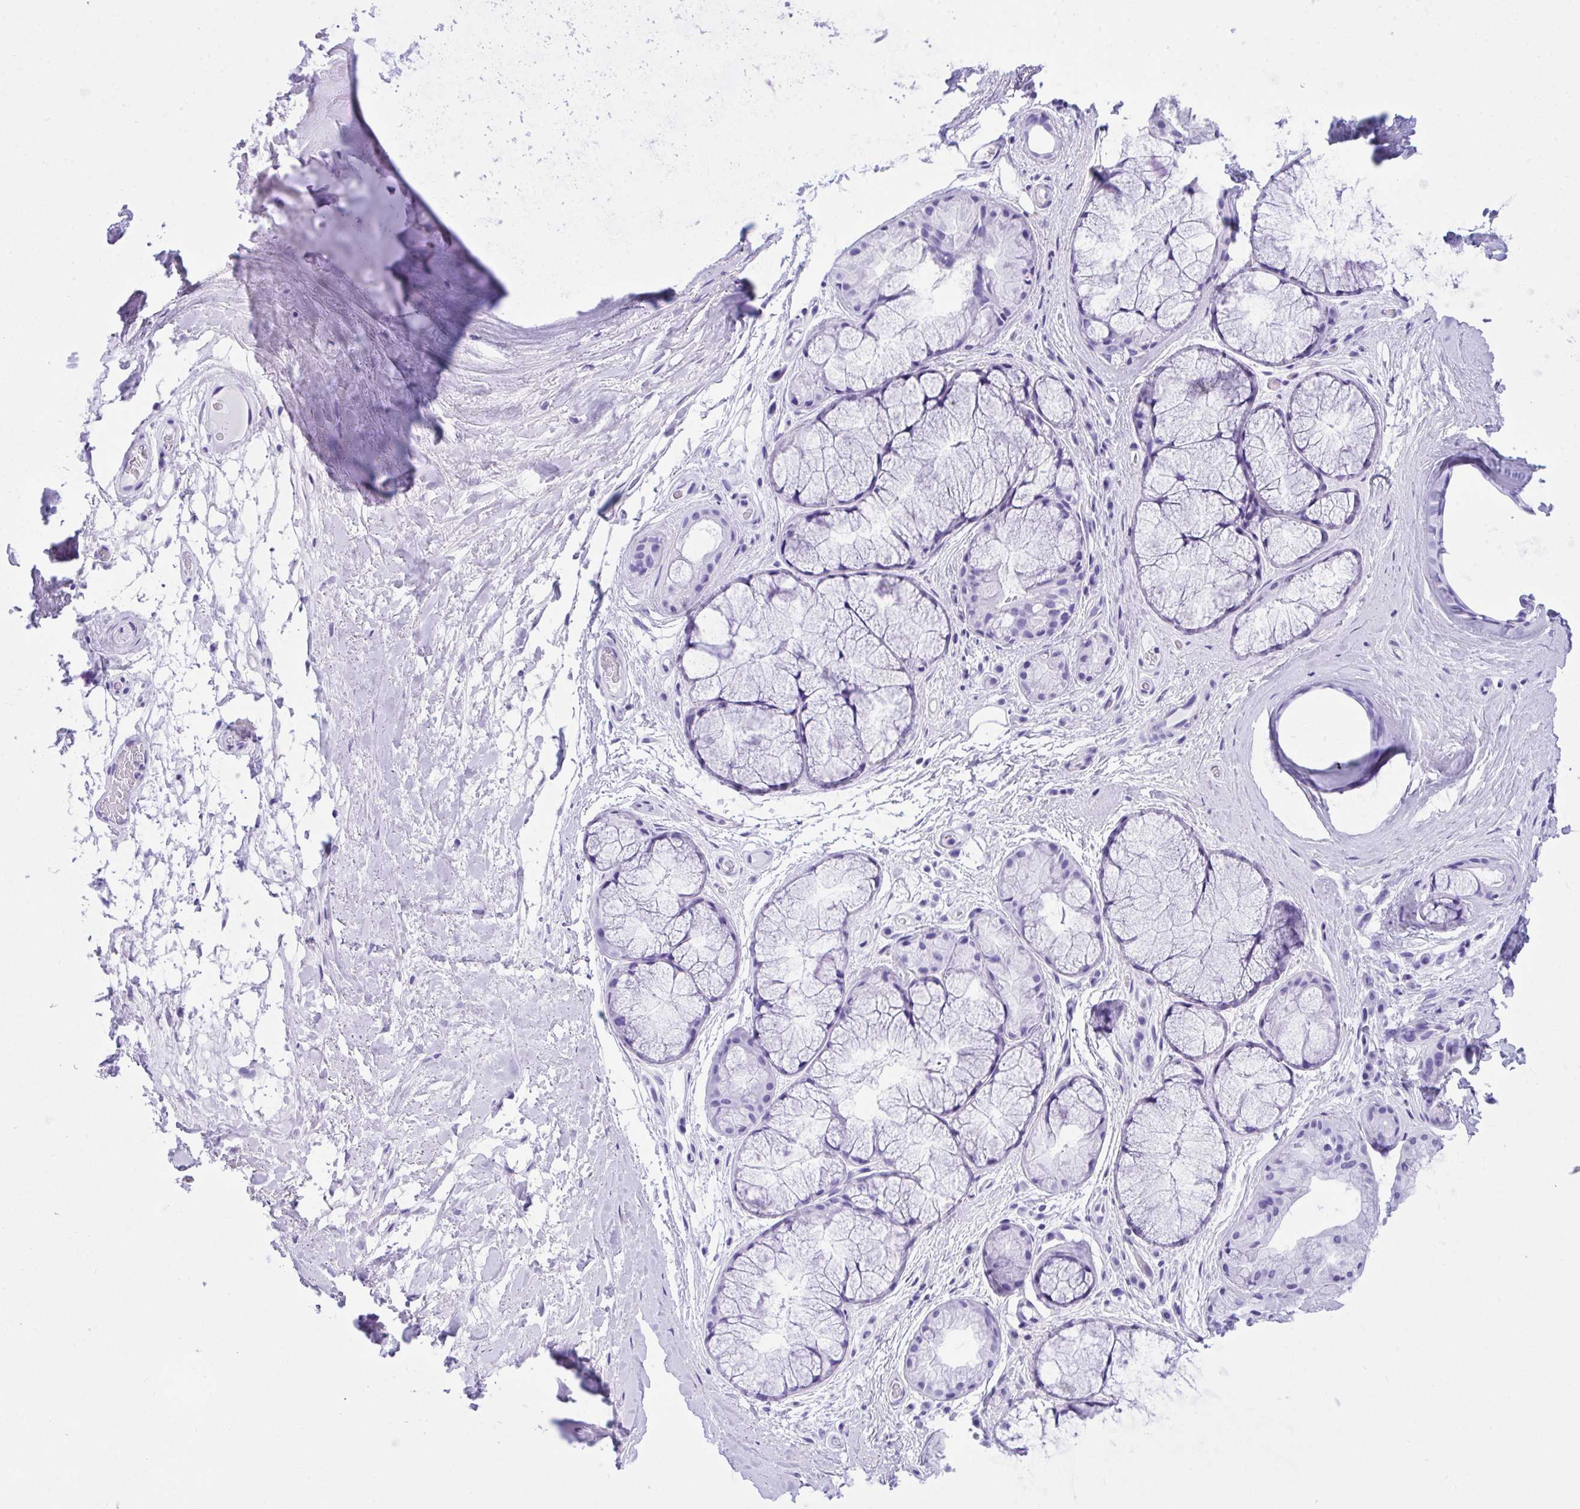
{"staining": {"intensity": "negative", "quantity": "none", "location": "none"}, "tissue": "adipose tissue", "cell_type": "Adipocytes", "image_type": "normal", "snomed": [{"axis": "morphology", "description": "Normal tissue, NOS"}, {"axis": "topography", "description": "Lymph node"}, {"axis": "topography", "description": "Cartilage tissue"}, {"axis": "topography", "description": "Nasopharynx"}], "caption": "Immunohistochemistry (IHC) histopathology image of normal adipose tissue stained for a protein (brown), which displays no staining in adipocytes. (IHC, brightfield microscopy, high magnification).", "gene": "TLN2", "patient": {"sex": "male", "age": 63}}